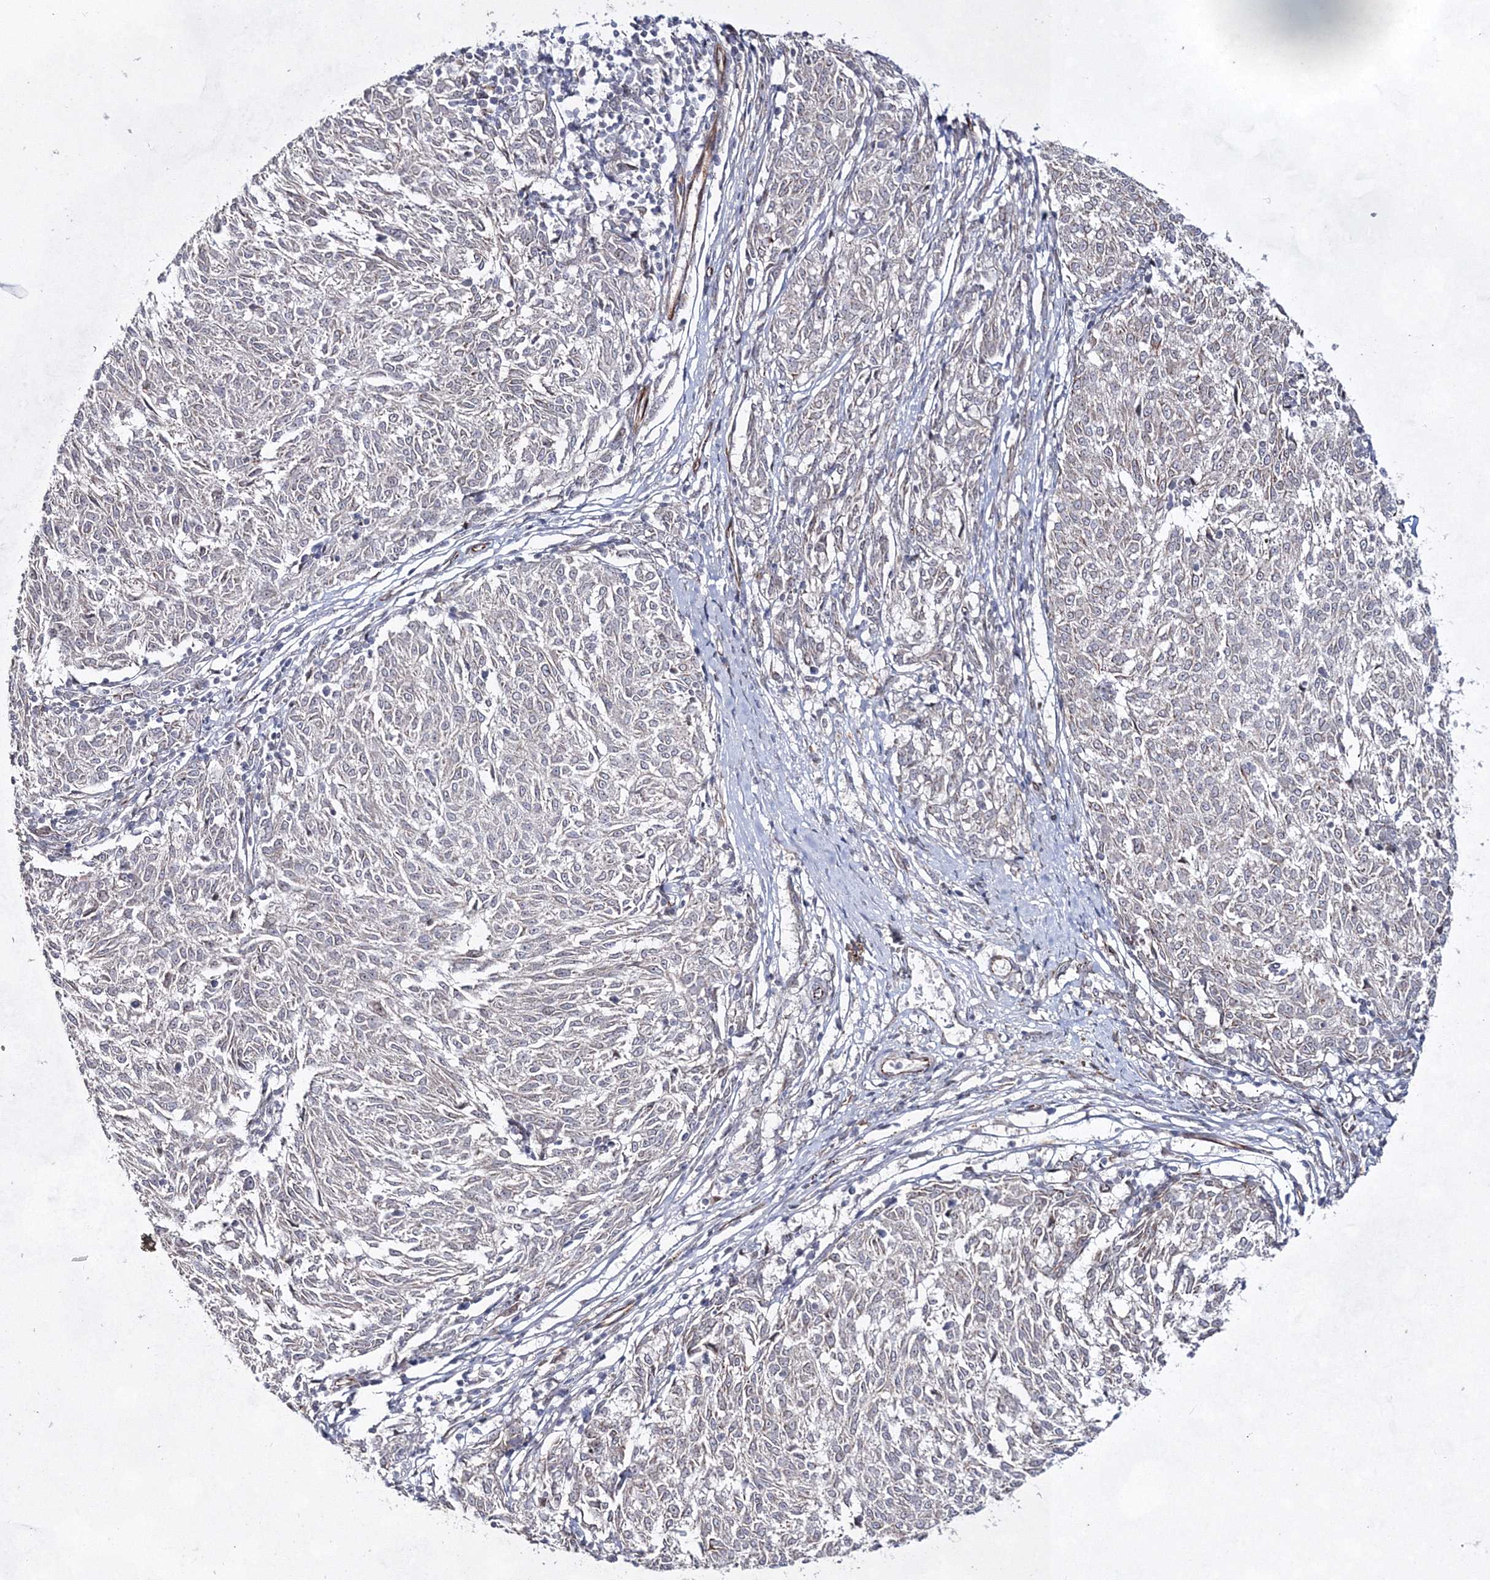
{"staining": {"intensity": "negative", "quantity": "none", "location": "none"}, "tissue": "melanoma", "cell_type": "Tumor cells", "image_type": "cancer", "snomed": [{"axis": "morphology", "description": "Malignant melanoma, NOS"}, {"axis": "topography", "description": "Skin"}], "caption": "Tumor cells show no significant staining in melanoma.", "gene": "SNIP1", "patient": {"sex": "female", "age": 72}}